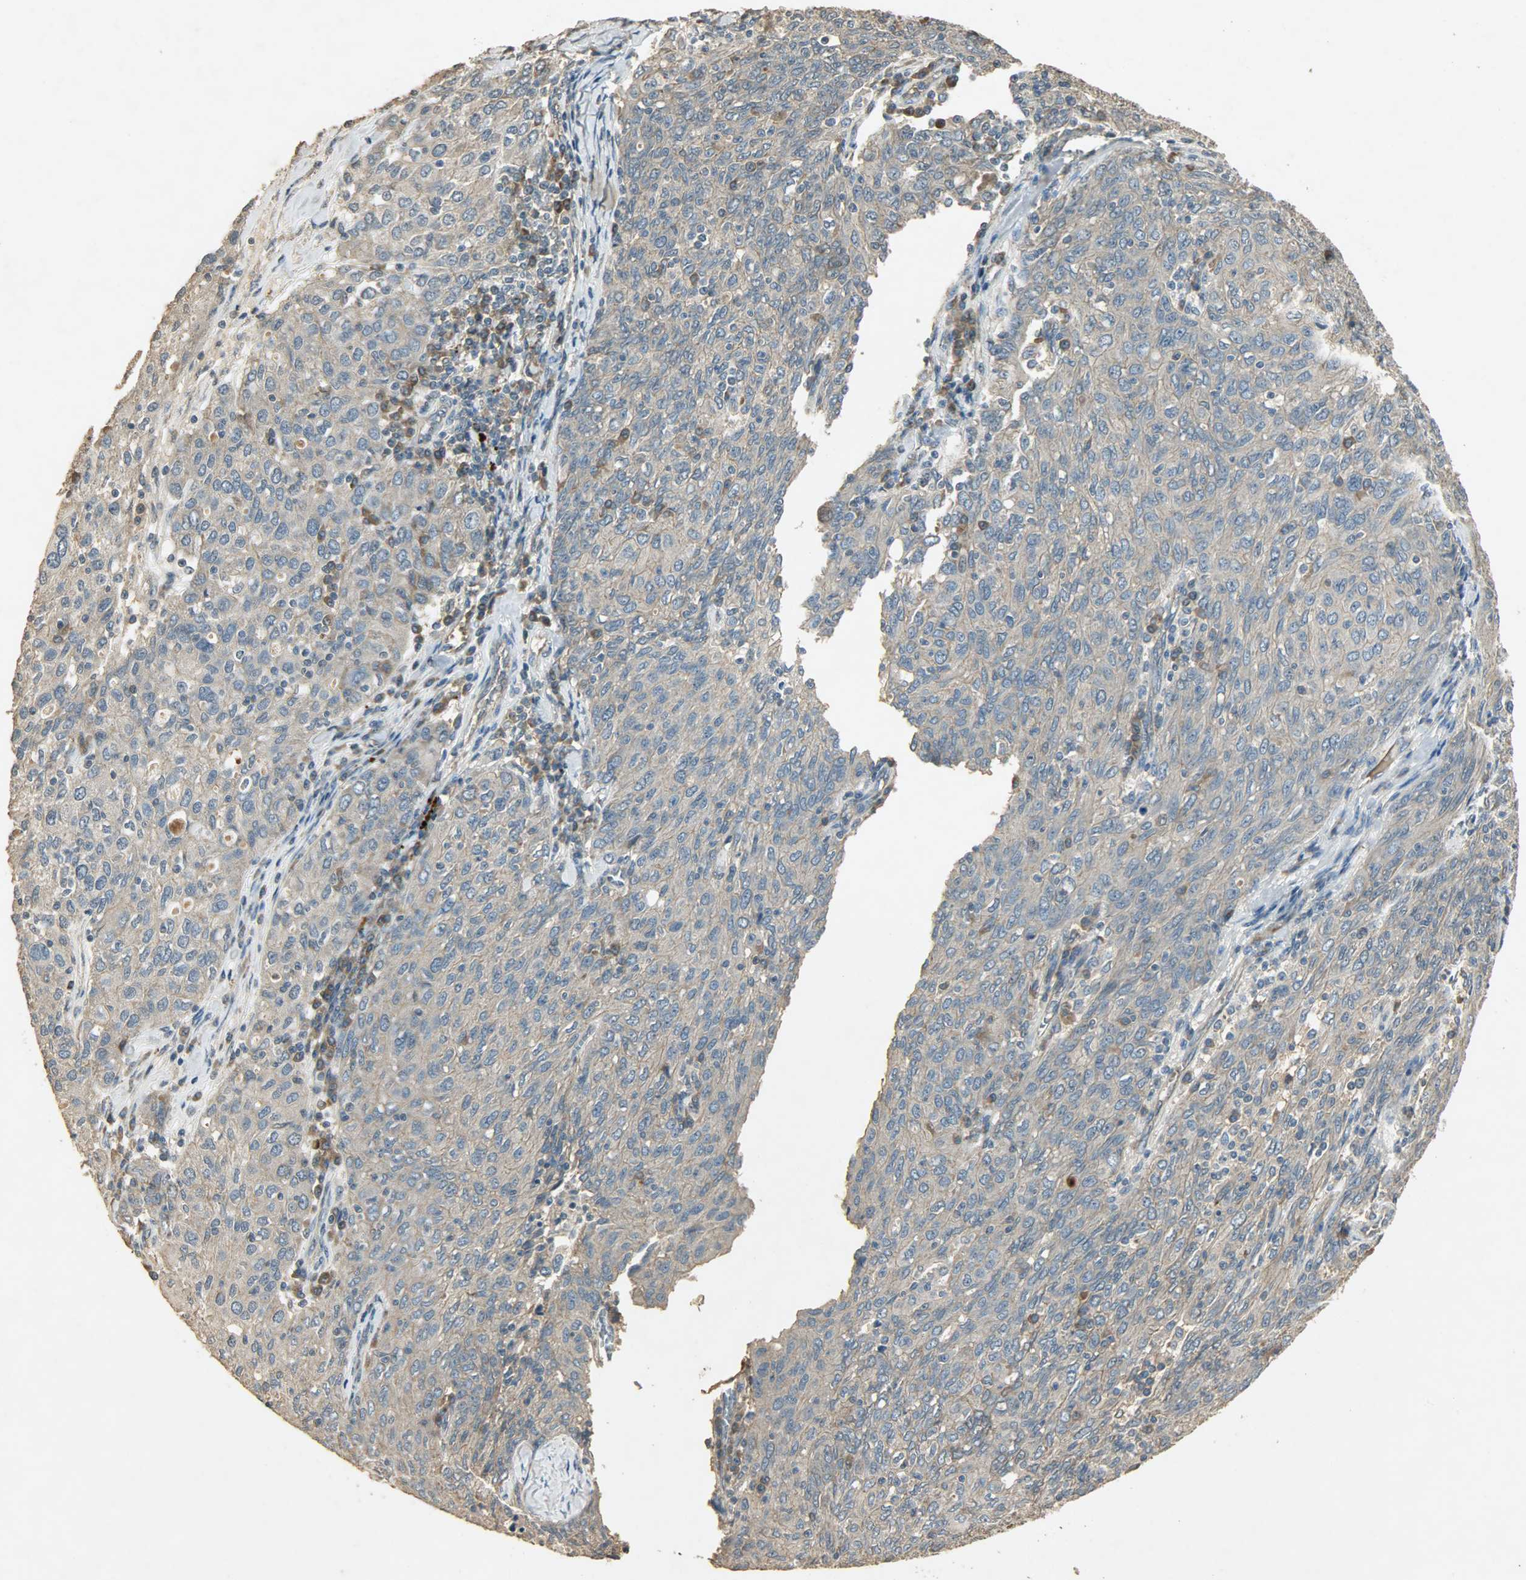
{"staining": {"intensity": "weak", "quantity": ">75%", "location": "cytoplasmic/membranous"}, "tissue": "ovarian cancer", "cell_type": "Tumor cells", "image_type": "cancer", "snomed": [{"axis": "morphology", "description": "Carcinoma, endometroid"}, {"axis": "topography", "description": "Ovary"}], "caption": "A histopathology image of human ovarian endometroid carcinoma stained for a protein demonstrates weak cytoplasmic/membranous brown staining in tumor cells. (IHC, brightfield microscopy, high magnification).", "gene": "ATP2B1", "patient": {"sex": "female", "age": 50}}